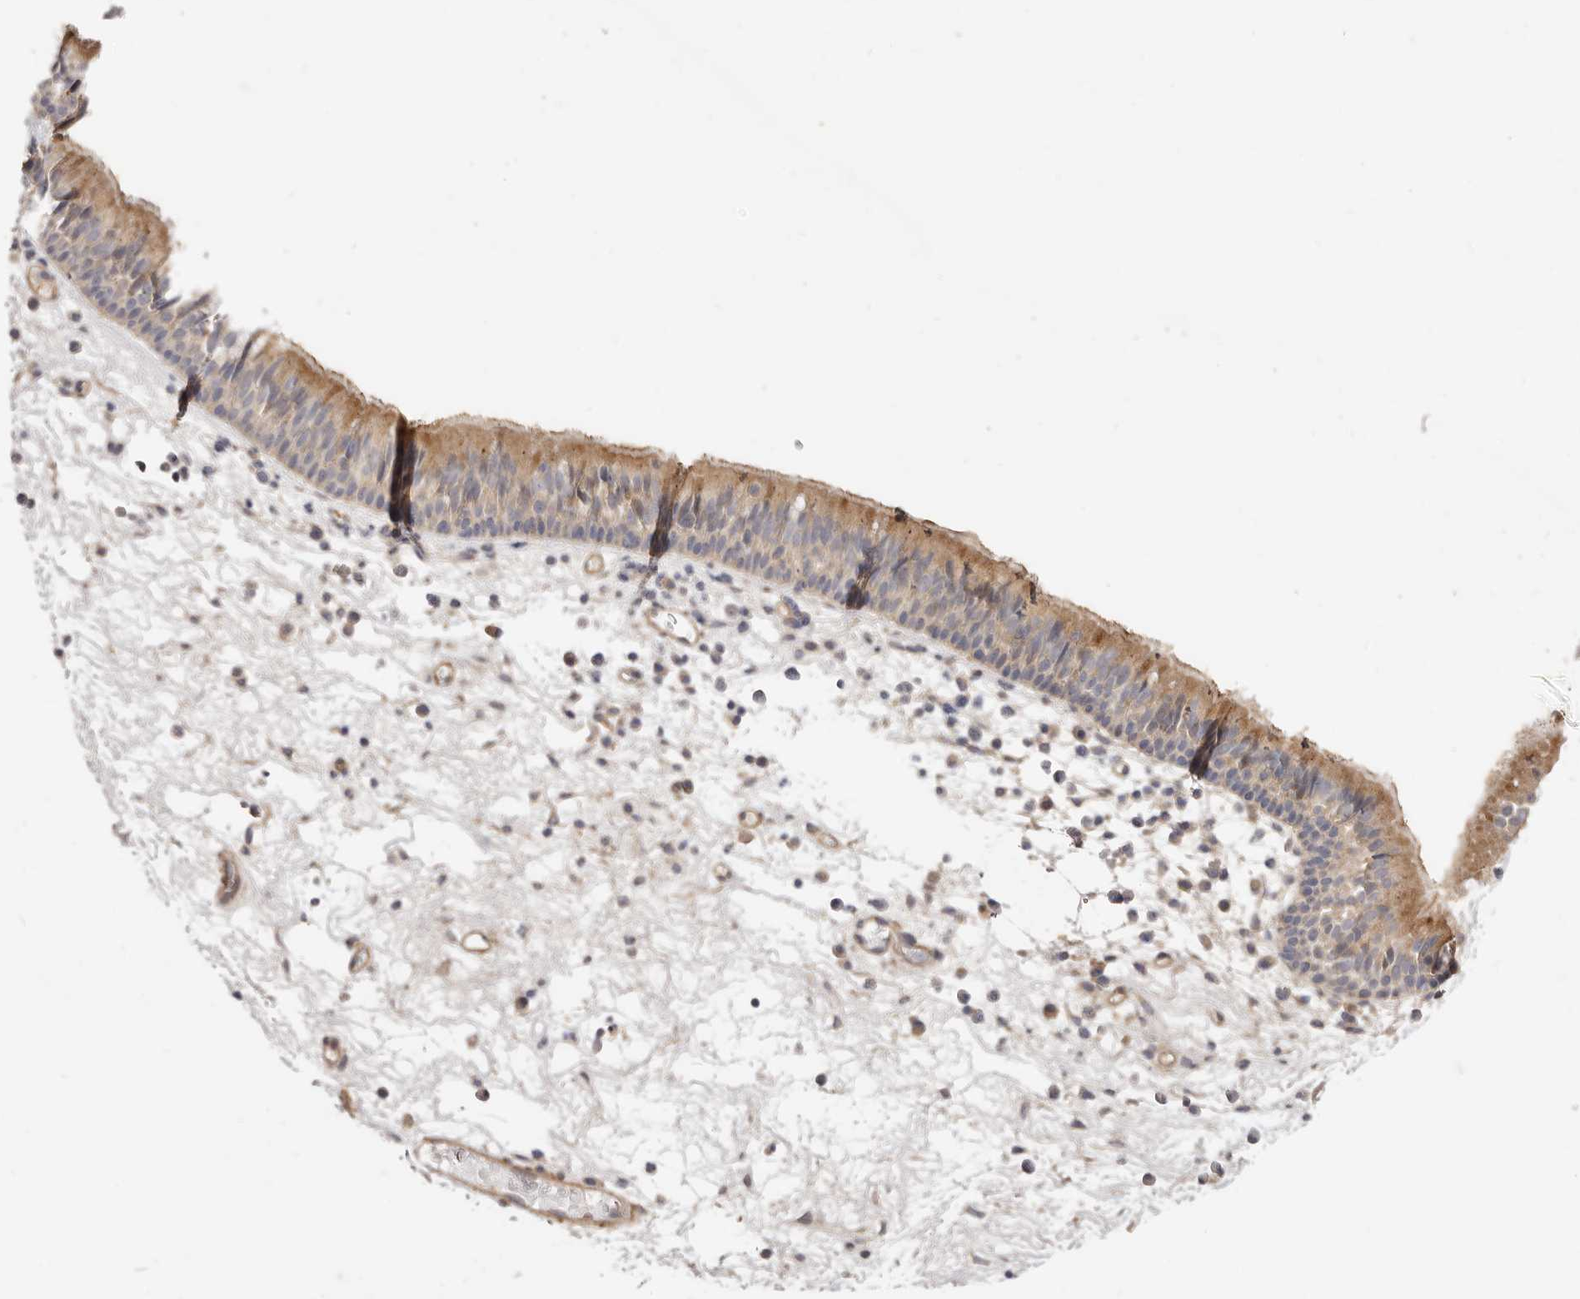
{"staining": {"intensity": "moderate", "quantity": "25%-75%", "location": "cytoplasmic/membranous"}, "tissue": "nasopharynx", "cell_type": "Respiratory epithelial cells", "image_type": "normal", "snomed": [{"axis": "morphology", "description": "Normal tissue, NOS"}, {"axis": "morphology", "description": "Inflammation, NOS"}, {"axis": "morphology", "description": "Malignant melanoma, Metastatic site"}, {"axis": "topography", "description": "Nasopharynx"}], "caption": "Immunohistochemistry (IHC) of normal nasopharynx shows medium levels of moderate cytoplasmic/membranous positivity in about 25%-75% of respiratory epithelial cells.", "gene": "ADAMTS9", "patient": {"sex": "male", "age": 70}}